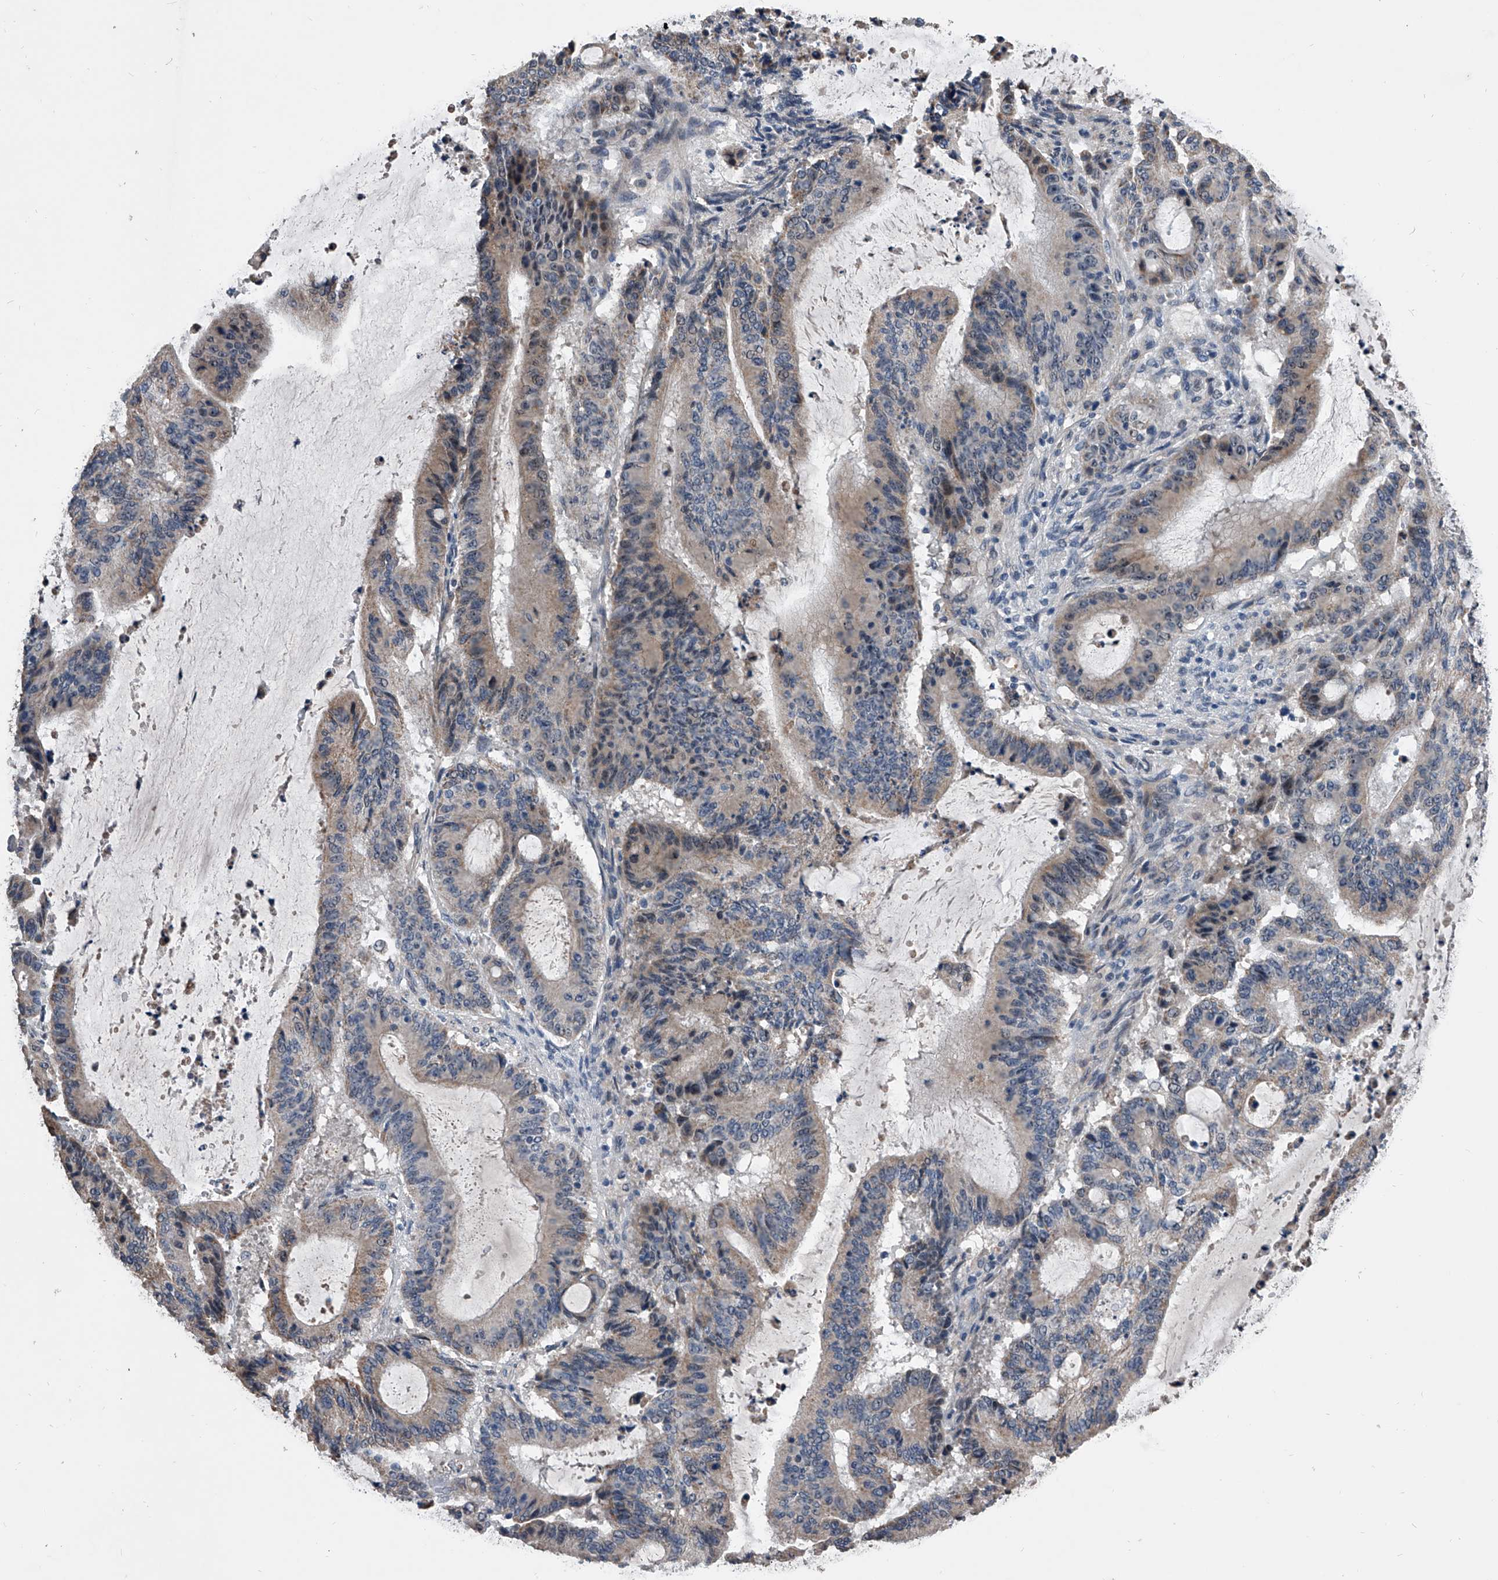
{"staining": {"intensity": "weak", "quantity": "25%-75%", "location": "cytoplasmic/membranous"}, "tissue": "liver cancer", "cell_type": "Tumor cells", "image_type": "cancer", "snomed": [{"axis": "morphology", "description": "Normal tissue, NOS"}, {"axis": "morphology", "description": "Cholangiocarcinoma"}, {"axis": "topography", "description": "Liver"}, {"axis": "topography", "description": "Peripheral nerve tissue"}], "caption": "Human liver cancer (cholangiocarcinoma) stained with a brown dye displays weak cytoplasmic/membranous positive expression in approximately 25%-75% of tumor cells.", "gene": "PHACTR1", "patient": {"sex": "female", "age": 73}}